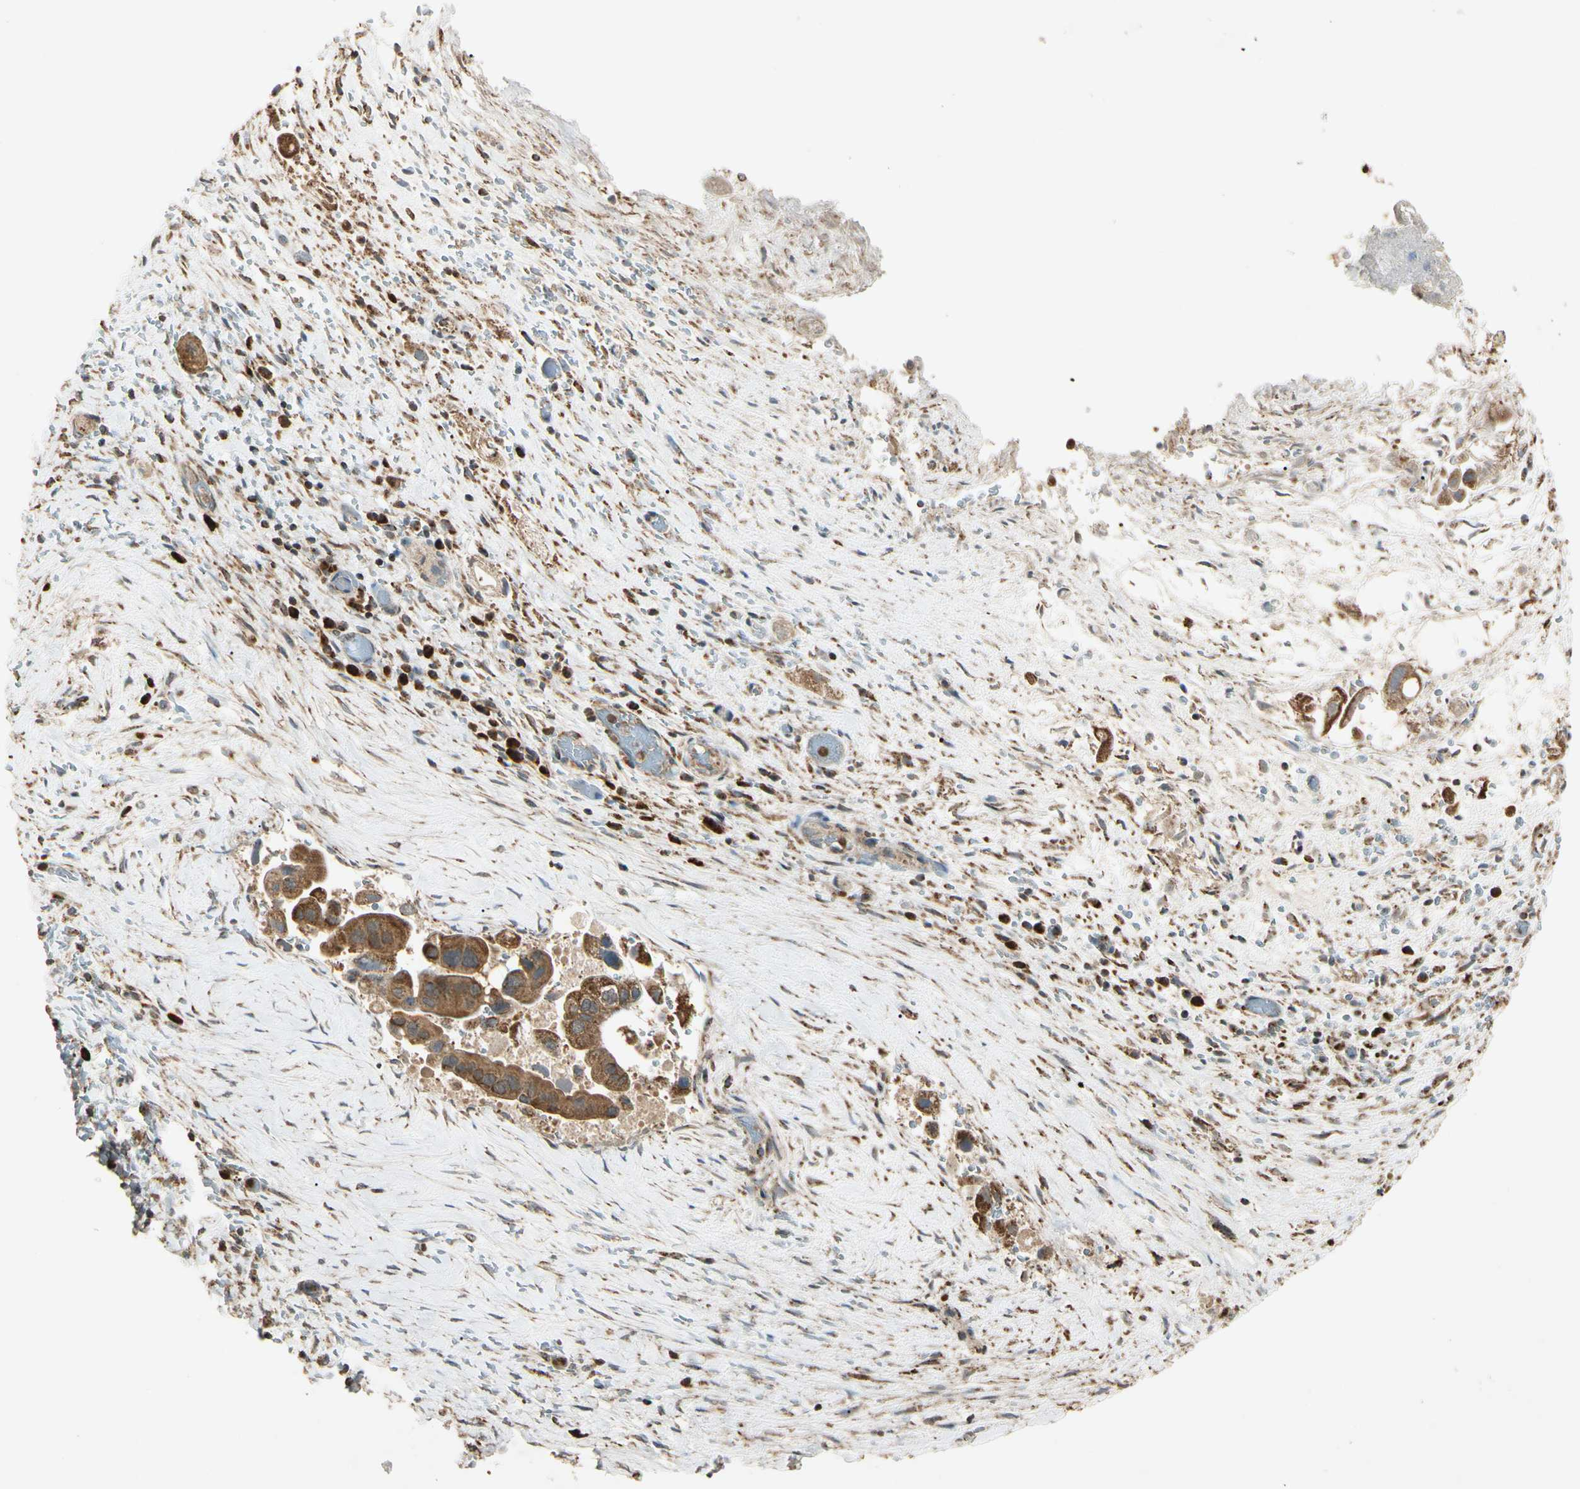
{"staining": {"intensity": "moderate", "quantity": ">75%", "location": "cytoplasmic/membranous"}, "tissue": "liver cancer", "cell_type": "Tumor cells", "image_type": "cancer", "snomed": [{"axis": "morphology", "description": "Normal tissue, NOS"}, {"axis": "morphology", "description": "Cholangiocarcinoma"}, {"axis": "topography", "description": "Liver"}, {"axis": "topography", "description": "Peripheral nerve tissue"}], "caption": "IHC of liver cancer (cholangiocarcinoma) reveals medium levels of moderate cytoplasmic/membranous expression in approximately >75% of tumor cells.", "gene": "PRDX5", "patient": {"sex": "male", "age": 50}}